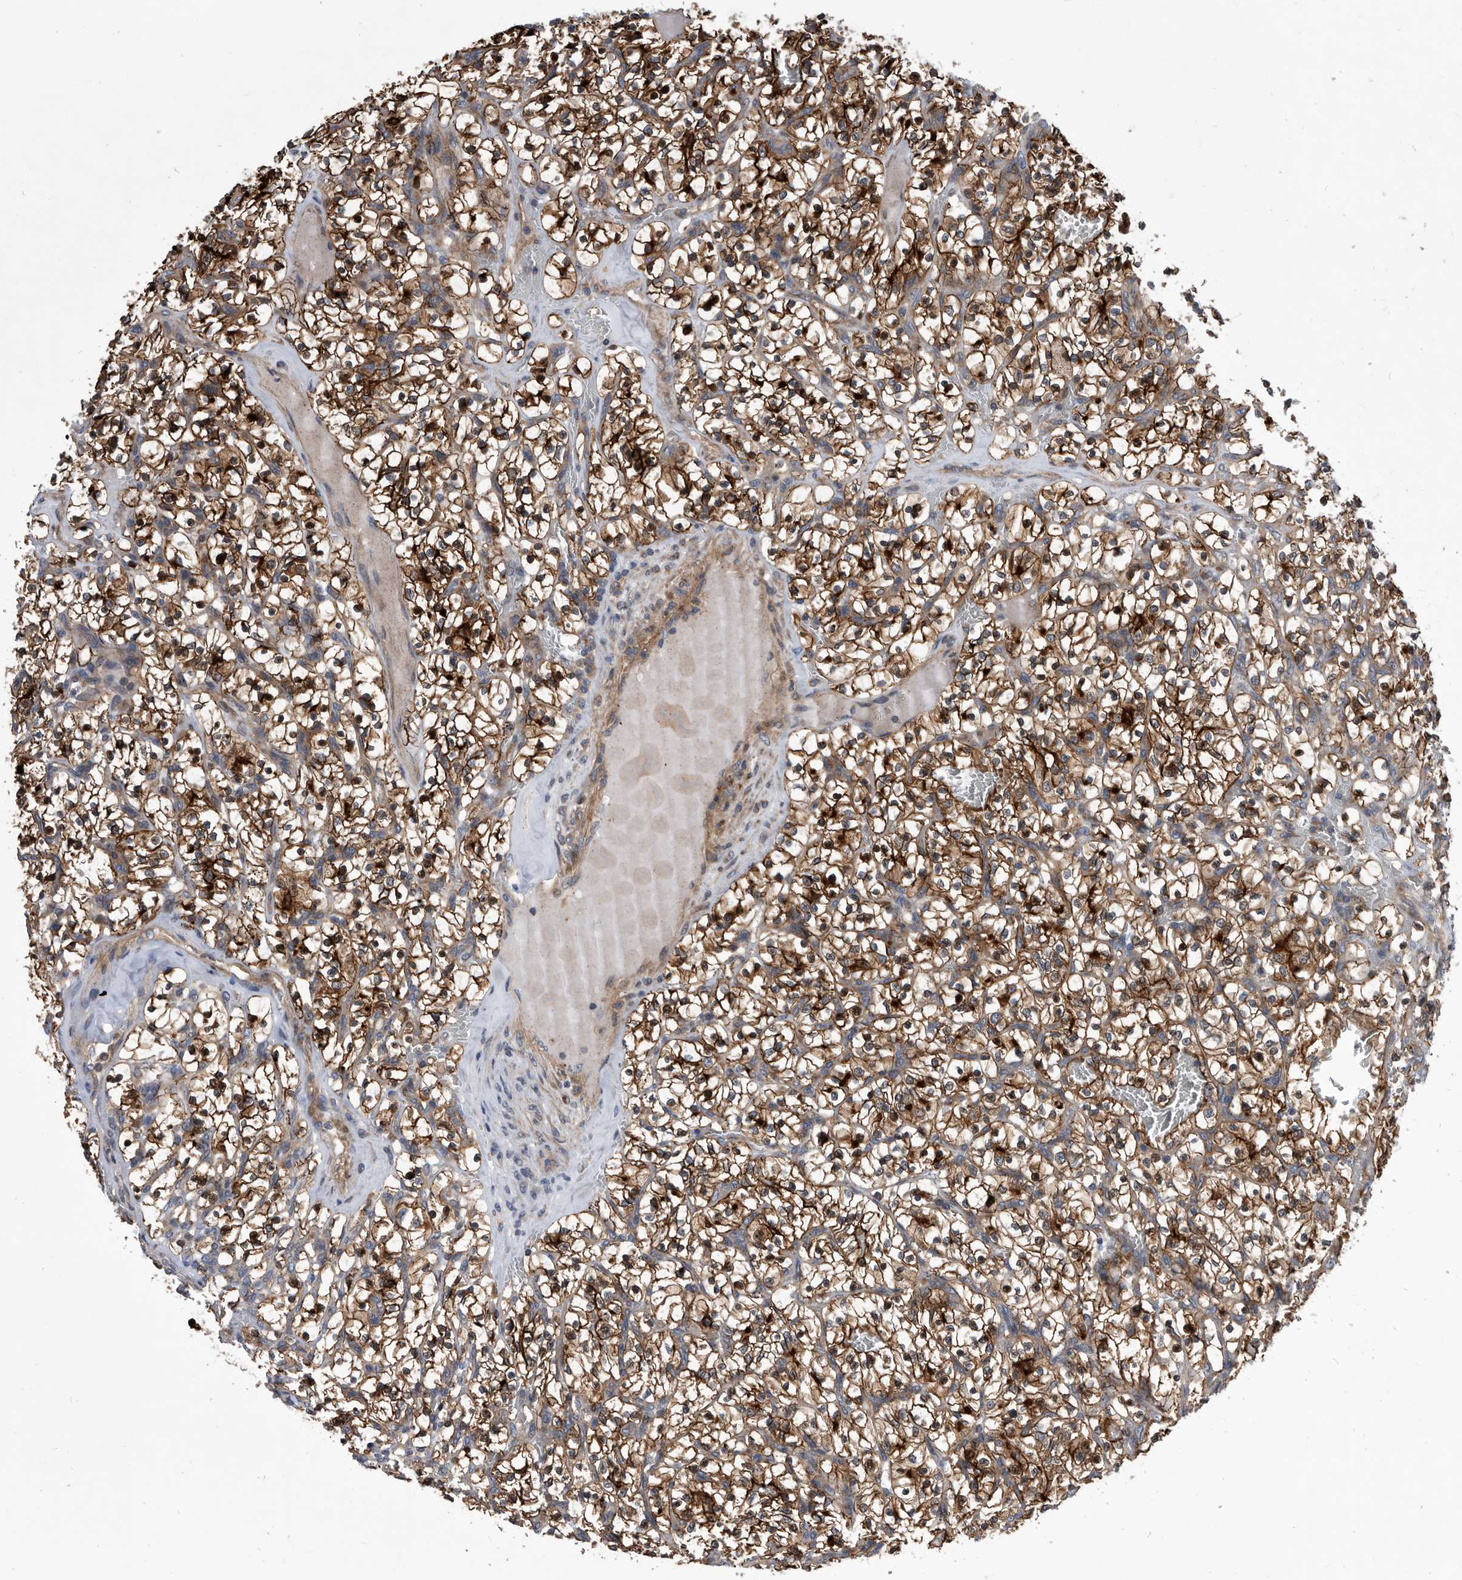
{"staining": {"intensity": "strong", "quantity": ">75%", "location": "cytoplasmic/membranous"}, "tissue": "renal cancer", "cell_type": "Tumor cells", "image_type": "cancer", "snomed": [{"axis": "morphology", "description": "Adenocarcinoma, NOS"}, {"axis": "topography", "description": "Kidney"}], "caption": "Immunohistochemical staining of renal cancer (adenocarcinoma) shows high levels of strong cytoplasmic/membranous protein positivity in about >75% of tumor cells. (DAB (3,3'-diaminobenzidine) IHC, brown staining for protein, blue staining for nuclei).", "gene": "BAIAP3", "patient": {"sex": "female", "age": 57}}